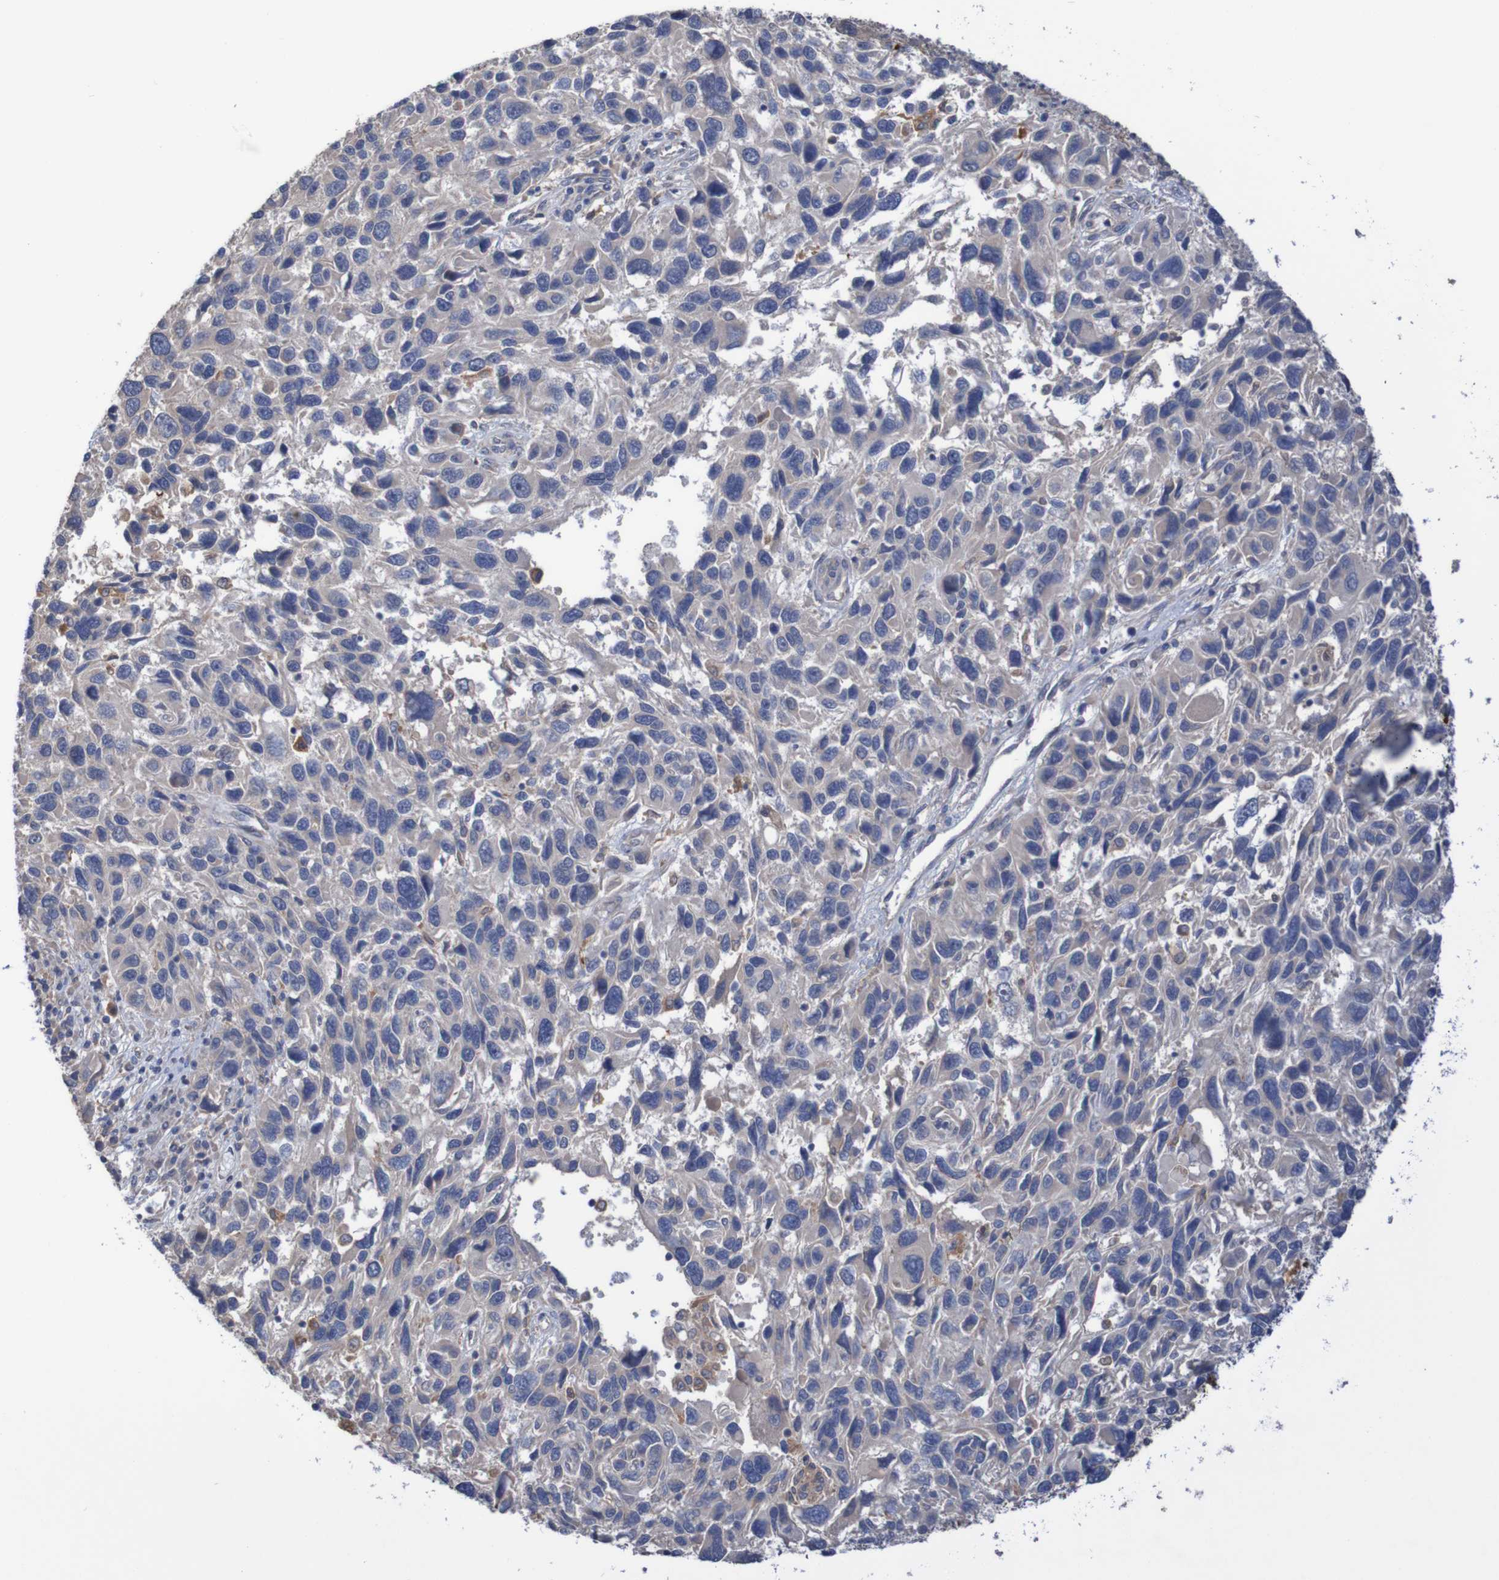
{"staining": {"intensity": "negative", "quantity": "none", "location": "none"}, "tissue": "melanoma", "cell_type": "Tumor cells", "image_type": "cancer", "snomed": [{"axis": "morphology", "description": "Malignant melanoma, NOS"}, {"axis": "topography", "description": "Skin"}], "caption": "This is a image of immunohistochemistry (IHC) staining of malignant melanoma, which shows no expression in tumor cells.", "gene": "PHYH", "patient": {"sex": "male", "age": 53}}